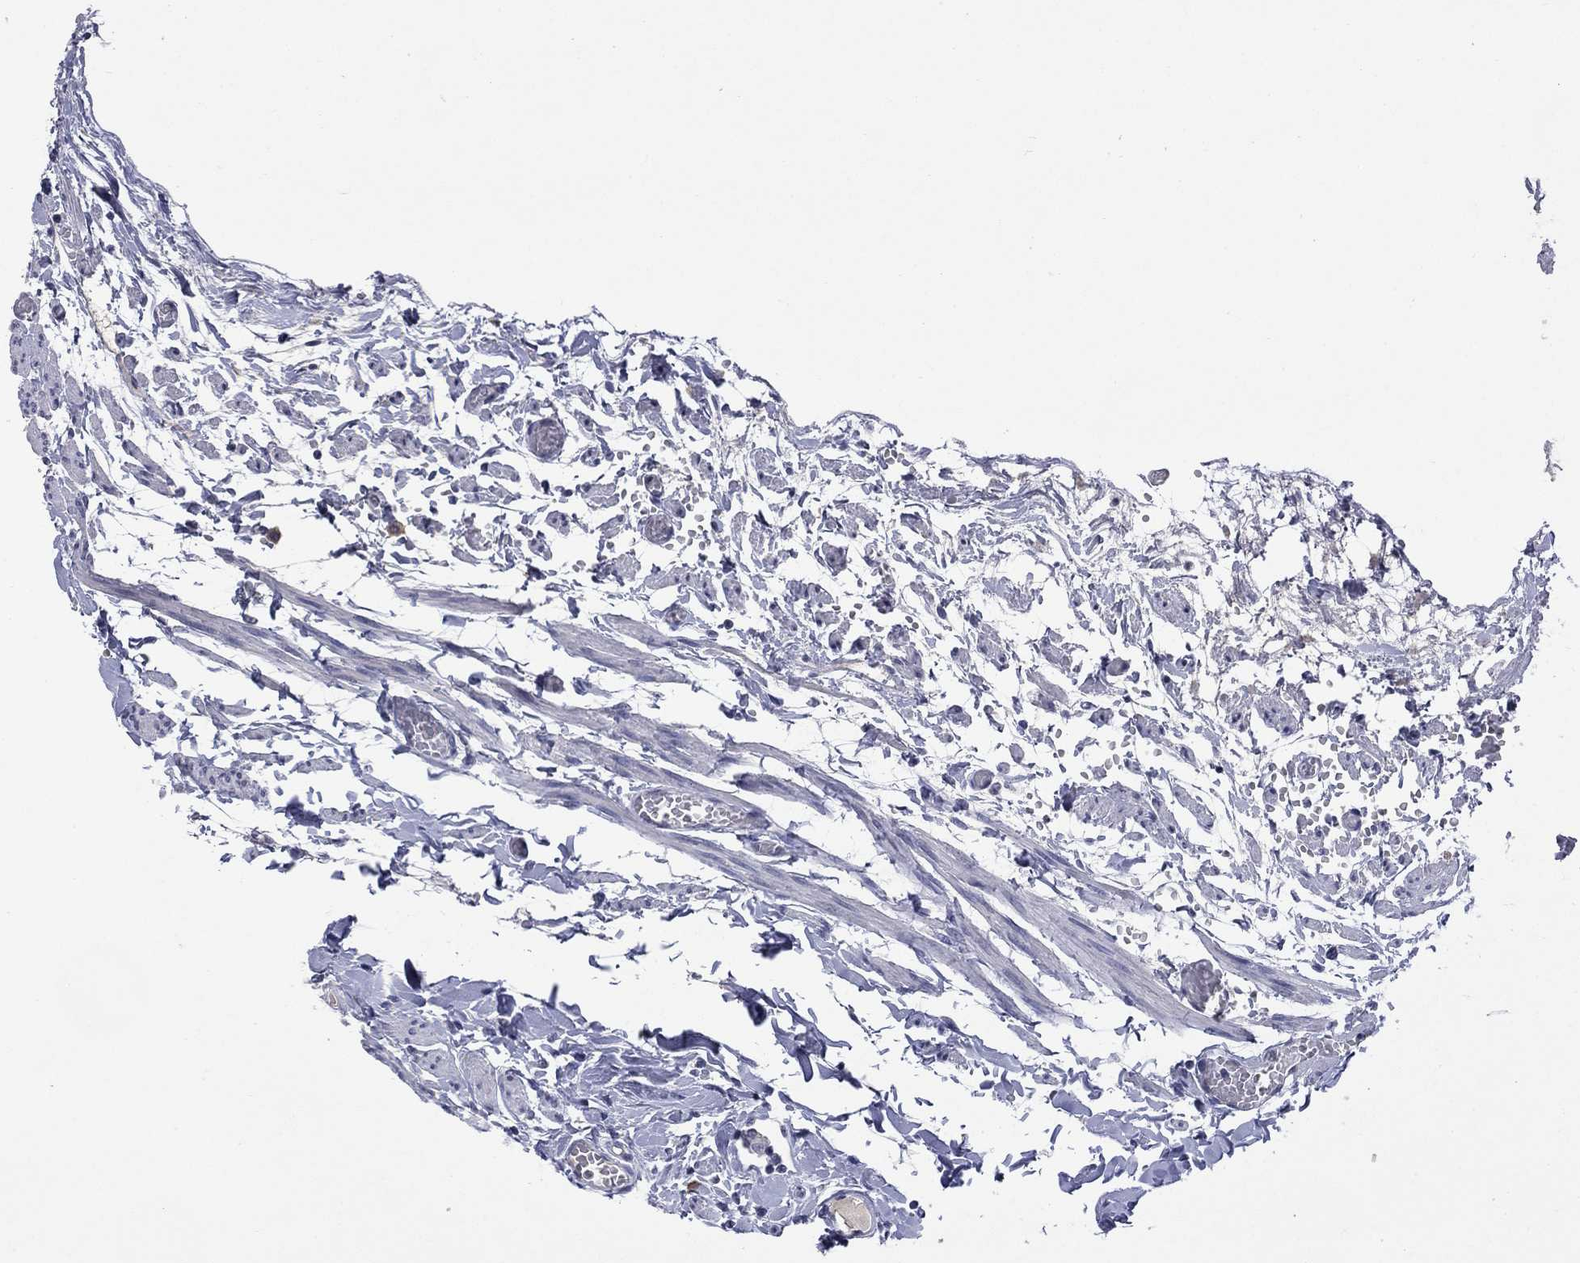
{"staining": {"intensity": "negative", "quantity": "none", "location": "none"}, "tissue": "fallopian tube", "cell_type": "Glandular cells", "image_type": "normal", "snomed": [{"axis": "morphology", "description": "Normal tissue, NOS"}, {"axis": "topography", "description": "Fallopian tube"}], "caption": "Human fallopian tube stained for a protein using immunohistochemistry shows no expression in glandular cells.", "gene": "SLC51A", "patient": {"sex": "female", "age": 54}}